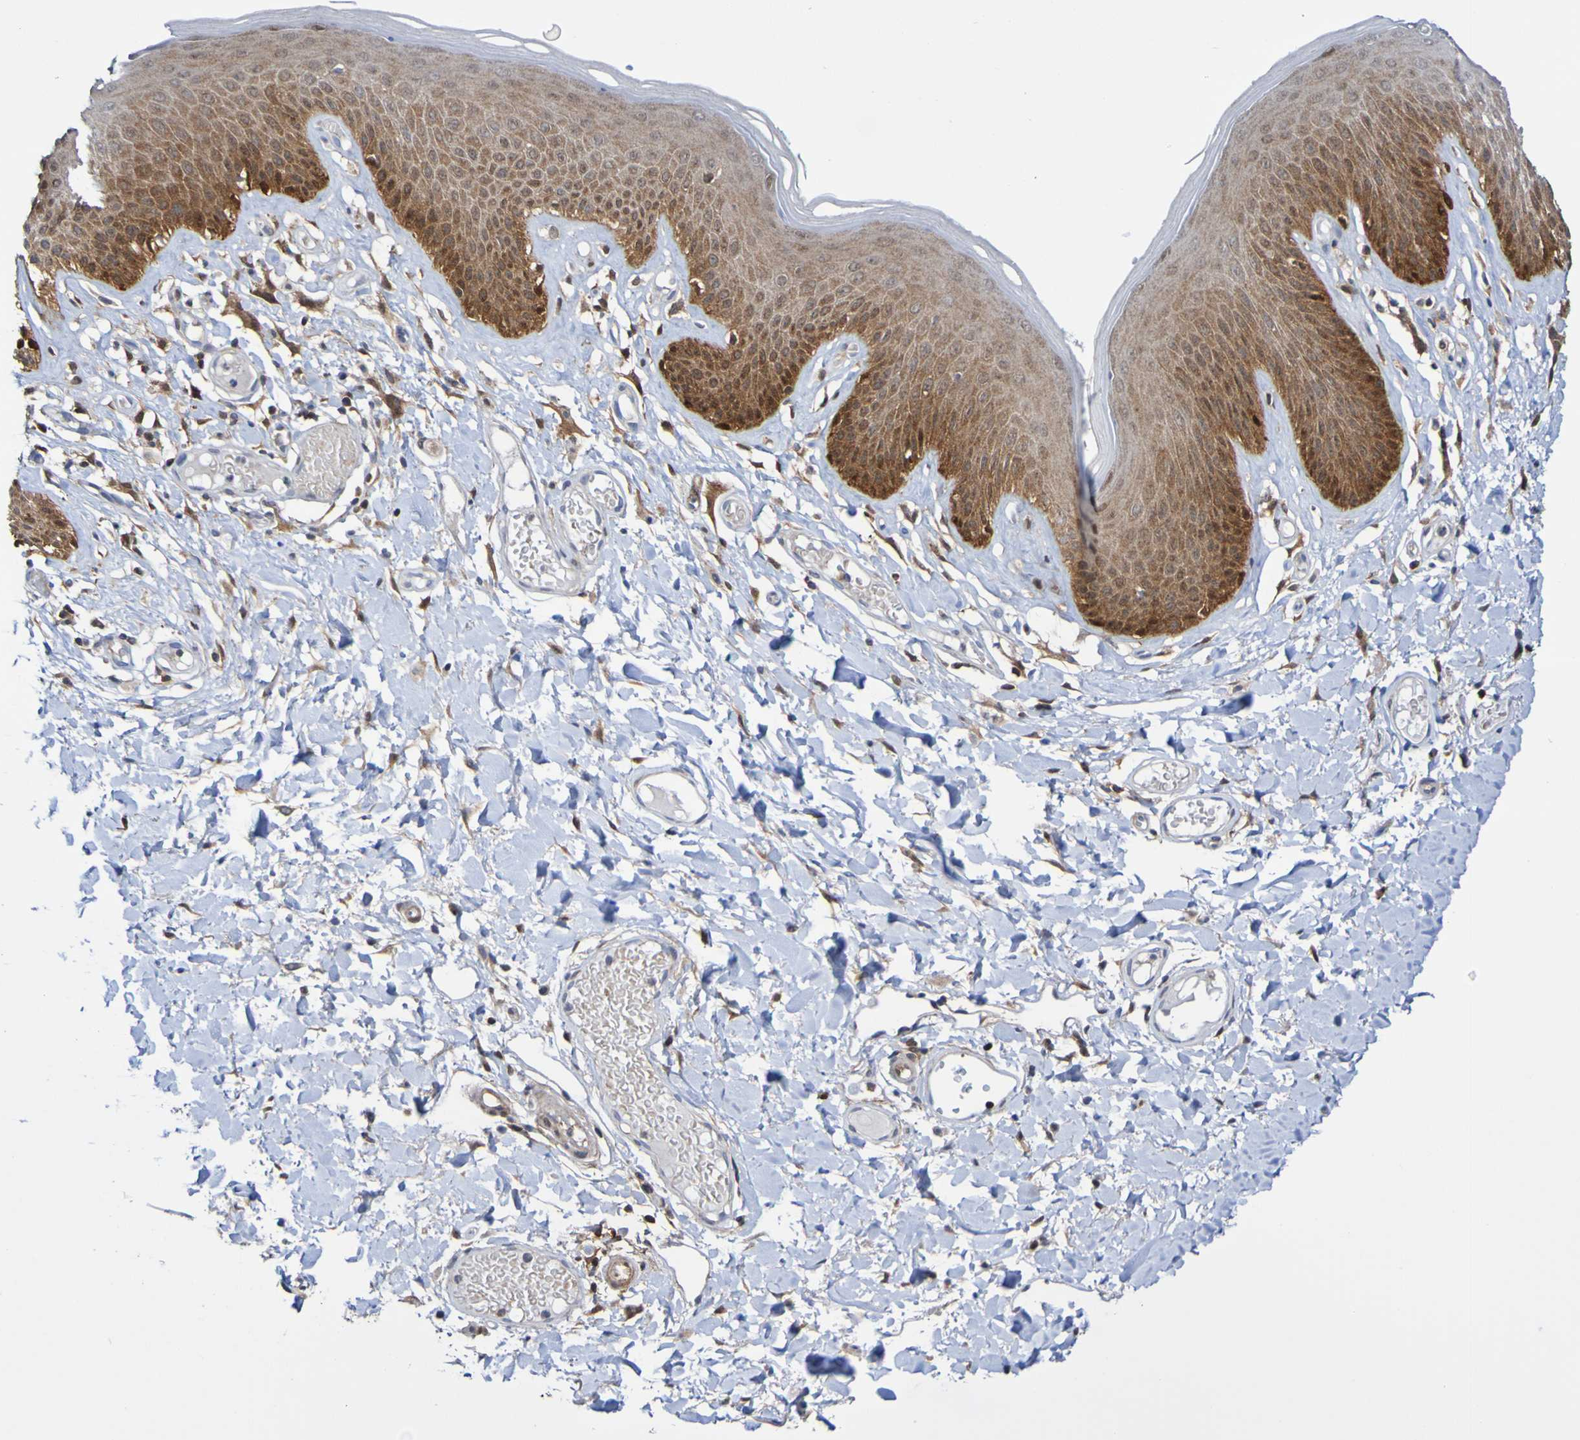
{"staining": {"intensity": "strong", "quantity": ">75%", "location": "cytoplasmic/membranous"}, "tissue": "skin", "cell_type": "Epidermal cells", "image_type": "normal", "snomed": [{"axis": "morphology", "description": "Normal tissue, NOS"}, {"axis": "topography", "description": "Vulva"}], "caption": "Protein staining of unremarkable skin demonstrates strong cytoplasmic/membranous positivity in about >75% of epidermal cells.", "gene": "ATIC", "patient": {"sex": "female", "age": 73}}